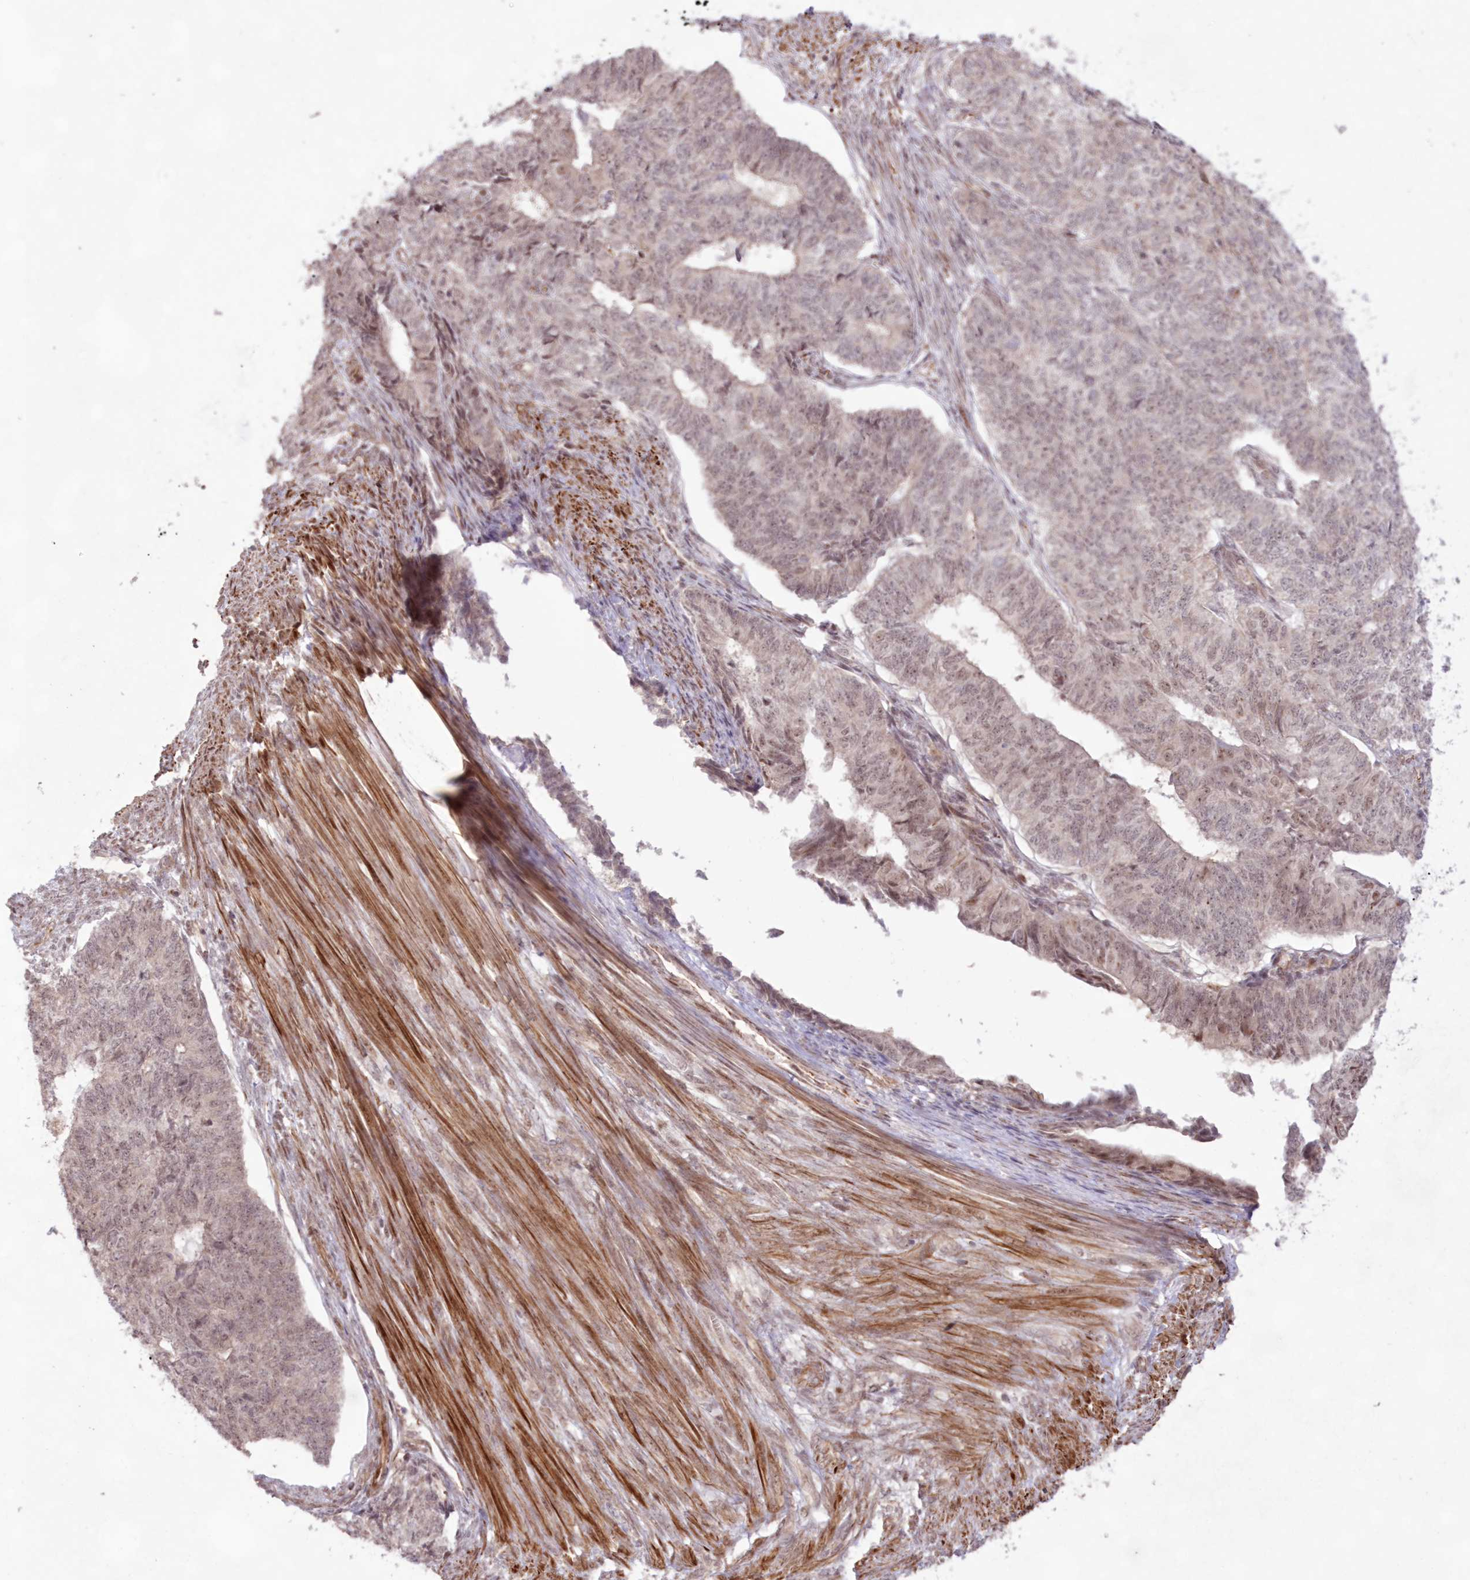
{"staining": {"intensity": "weak", "quantity": "25%-75%", "location": "cytoplasmic/membranous,nuclear"}, "tissue": "endometrial cancer", "cell_type": "Tumor cells", "image_type": "cancer", "snomed": [{"axis": "morphology", "description": "Adenocarcinoma, NOS"}, {"axis": "topography", "description": "Endometrium"}], "caption": "Immunohistochemistry (DAB) staining of endometrial cancer reveals weak cytoplasmic/membranous and nuclear protein positivity in about 25%-75% of tumor cells.", "gene": "SNIP1", "patient": {"sex": "female", "age": 32}}